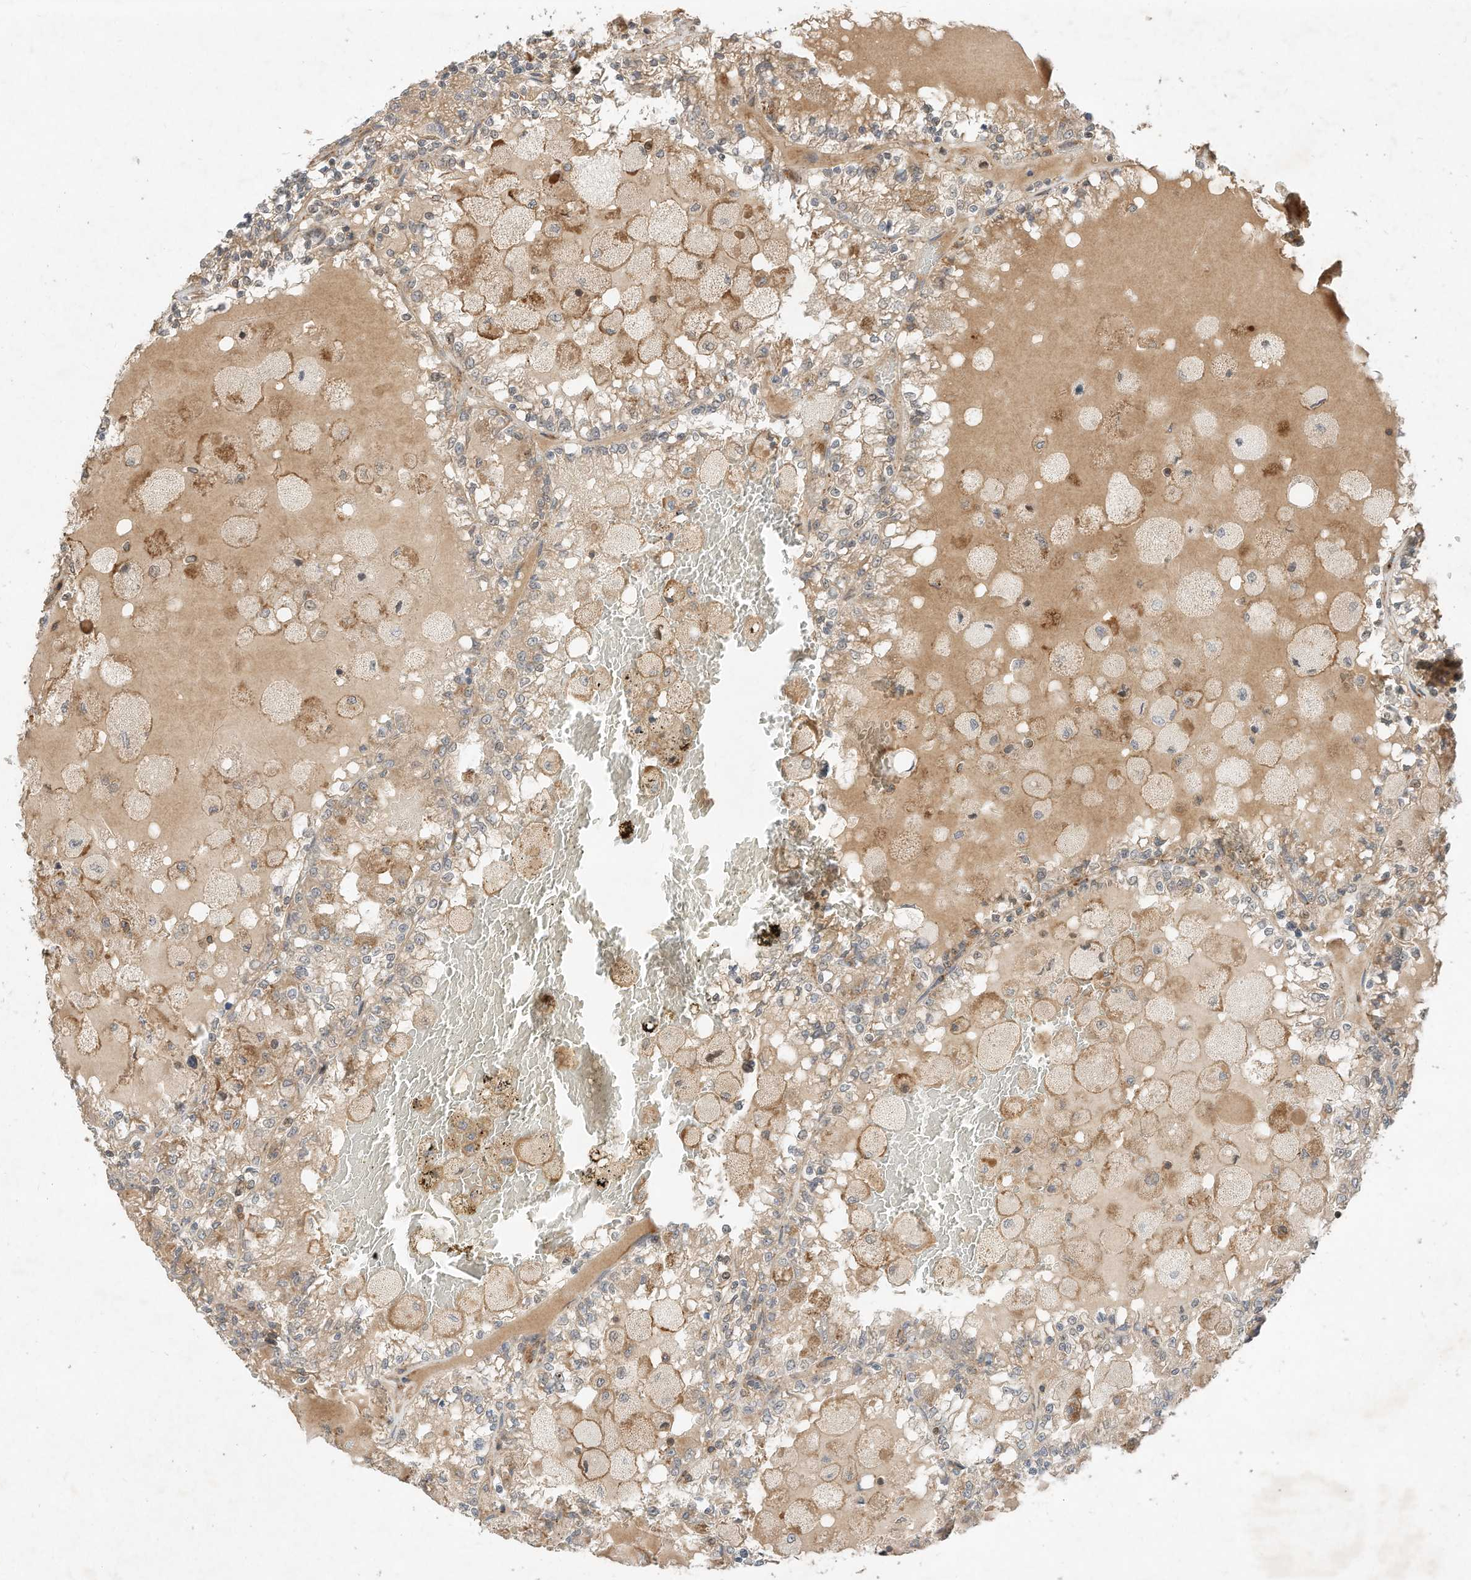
{"staining": {"intensity": "weak", "quantity": "25%-75%", "location": "cytoplasmic/membranous"}, "tissue": "renal cancer", "cell_type": "Tumor cells", "image_type": "cancer", "snomed": [{"axis": "morphology", "description": "Adenocarcinoma, NOS"}, {"axis": "topography", "description": "Kidney"}], "caption": "High-power microscopy captured an IHC photomicrograph of renal adenocarcinoma, revealing weak cytoplasmic/membranous positivity in about 25%-75% of tumor cells.", "gene": "CPAMD8", "patient": {"sex": "female", "age": 56}}